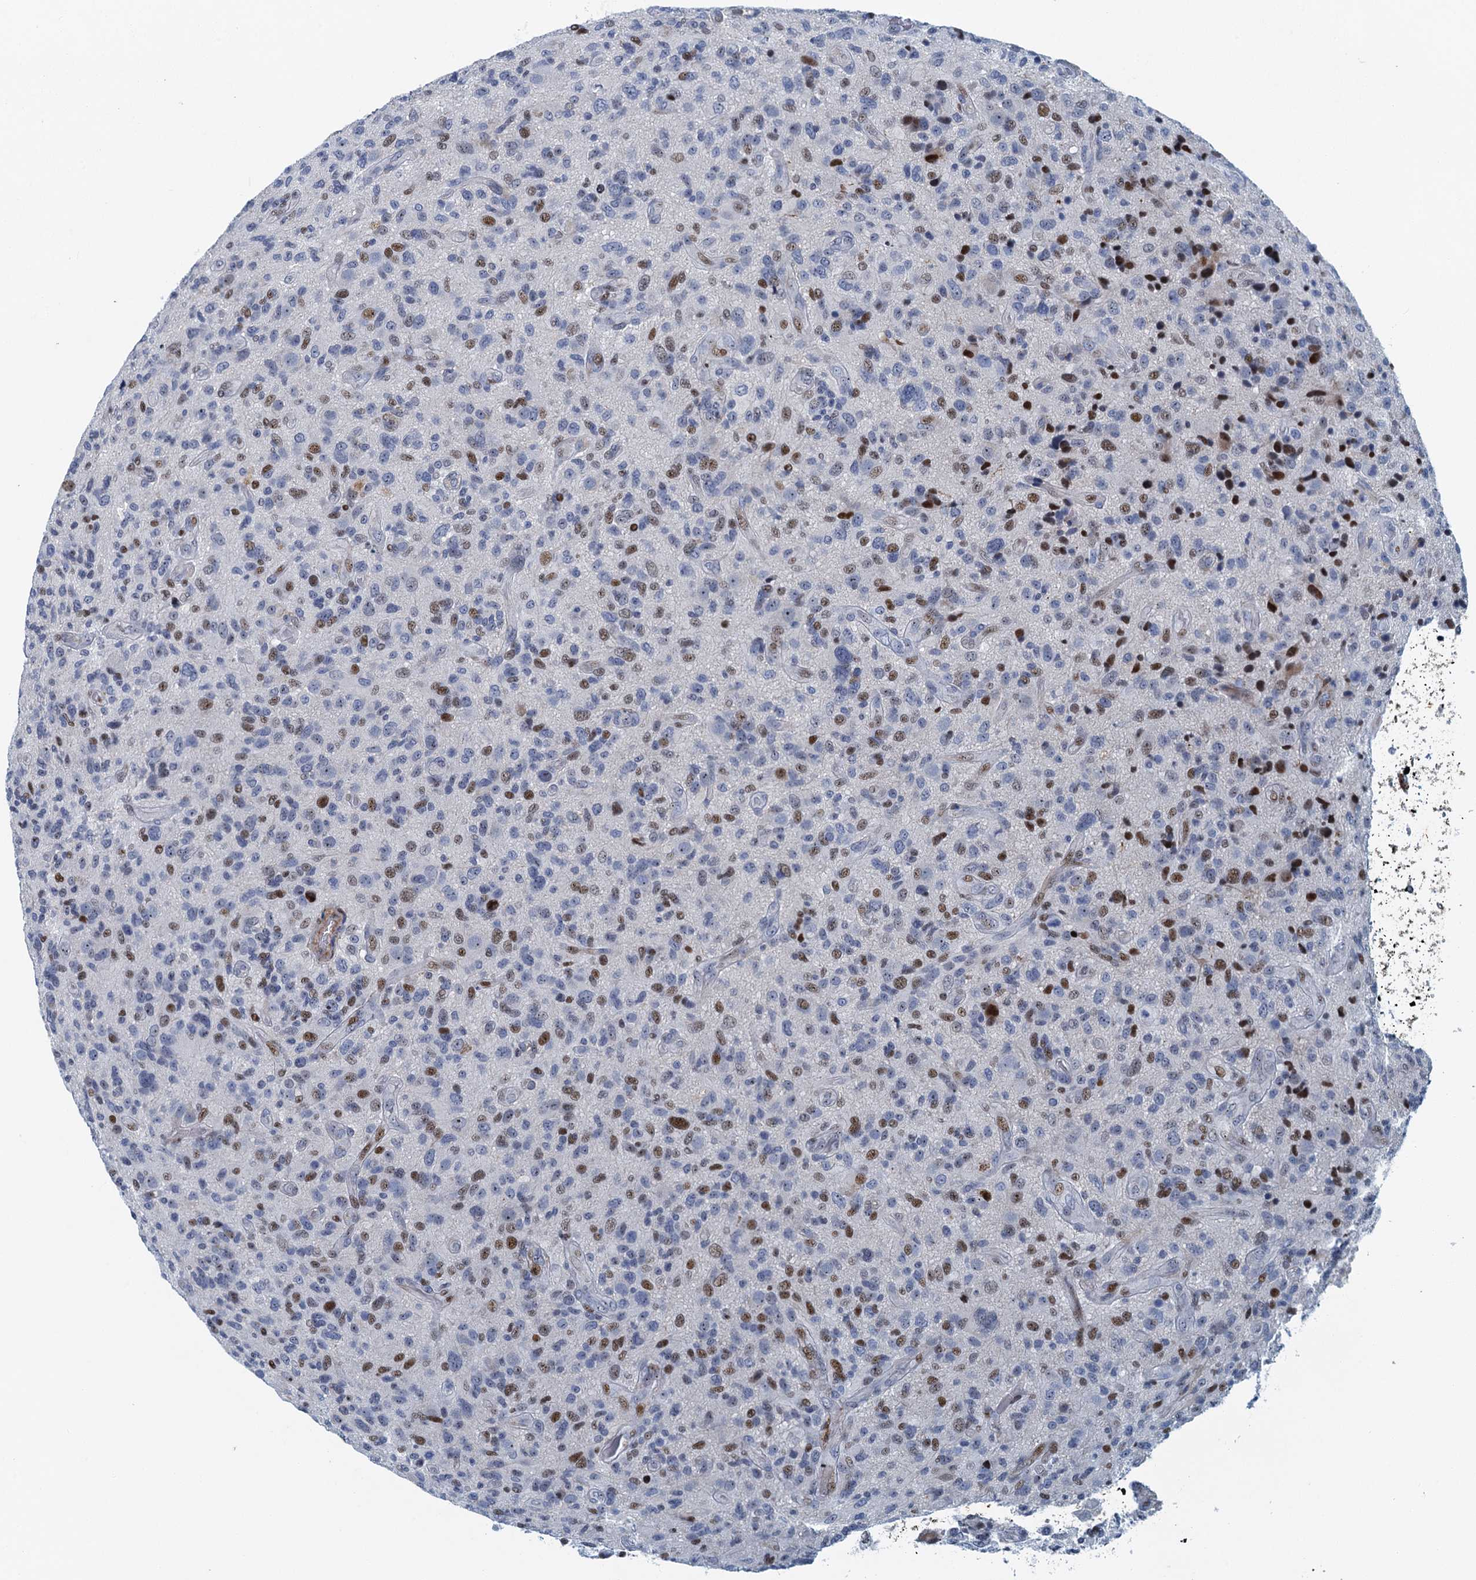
{"staining": {"intensity": "moderate", "quantity": "25%-75%", "location": "nuclear"}, "tissue": "glioma", "cell_type": "Tumor cells", "image_type": "cancer", "snomed": [{"axis": "morphology", "description": "Glioma, malignant, High grade"}, {"axis": "topography", "description": "Brain"}], "caption": "A brown stain labels moderate nuclear staining of a protein in human high-grade glioma (malignant) tumor cells.", "gene": "ANKRD13D", "patient": {"sex": "male", "age": 47}}